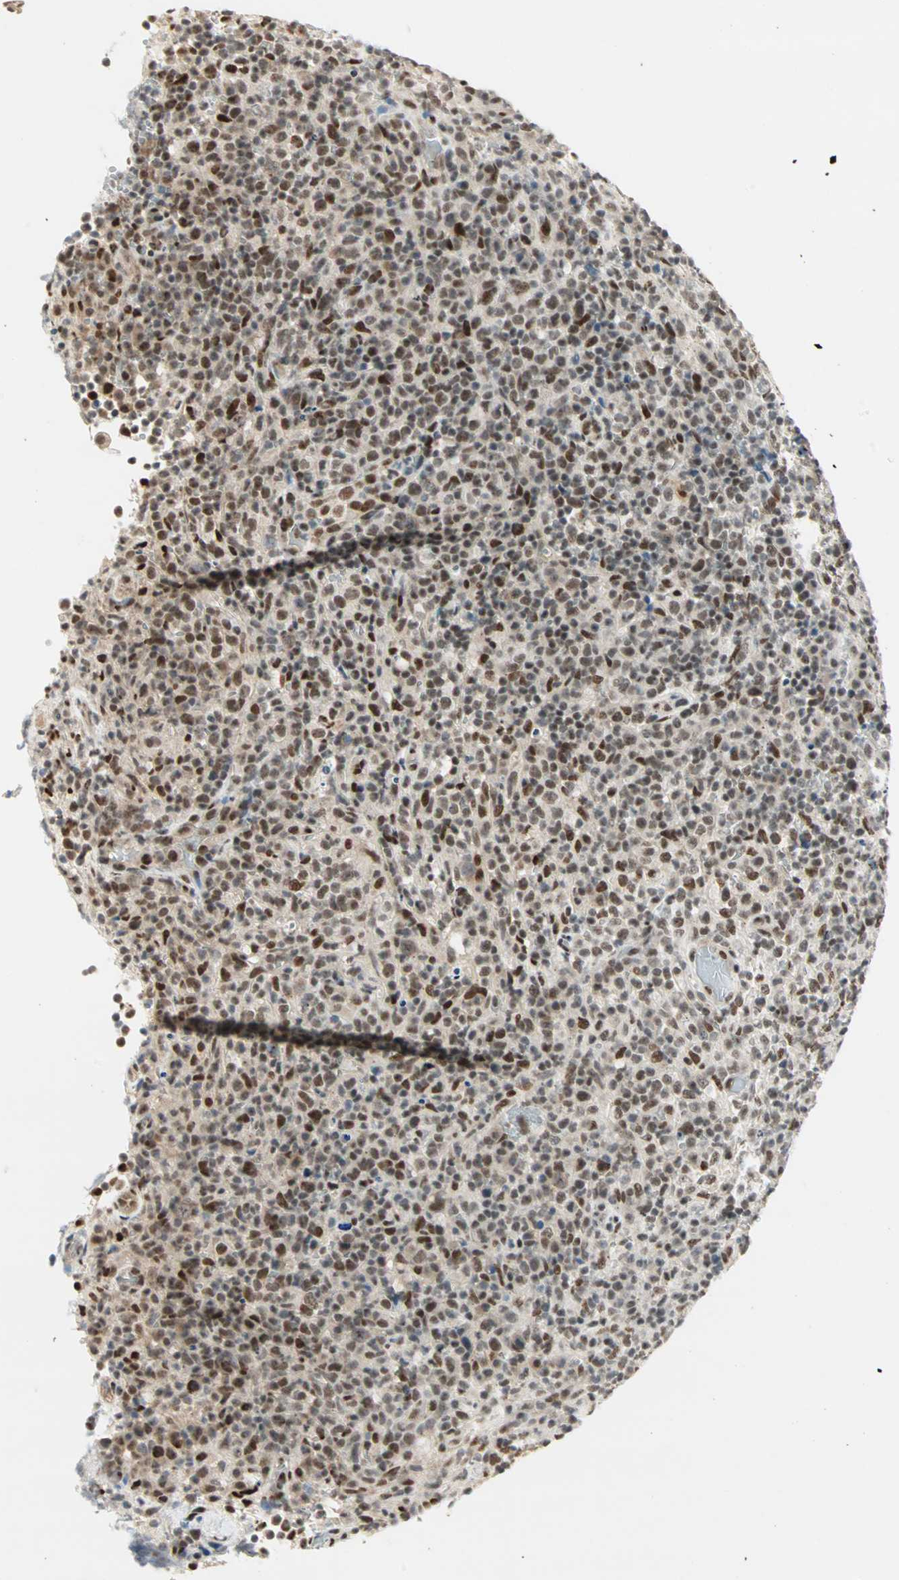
{"staining": {"intensity": "moderate", "quantity": ">75%", "location": "nuclear"}, "tissue": "lymphoma", "cell_type": "Tumor cells", "image_type": "cancer", "snomed": [{"axis": "morphology", "description": "Malignant lymphoma, non-Hodgkin's type, High grade"}, {"axis": "topography", "description": "Lymph node"}], "caption": "A brown stain labels moderate nuclear expression of a protein in human lymphoma tumor cells.", "gene": "BLM", "patient": {"sex": "female", "age": 76}}